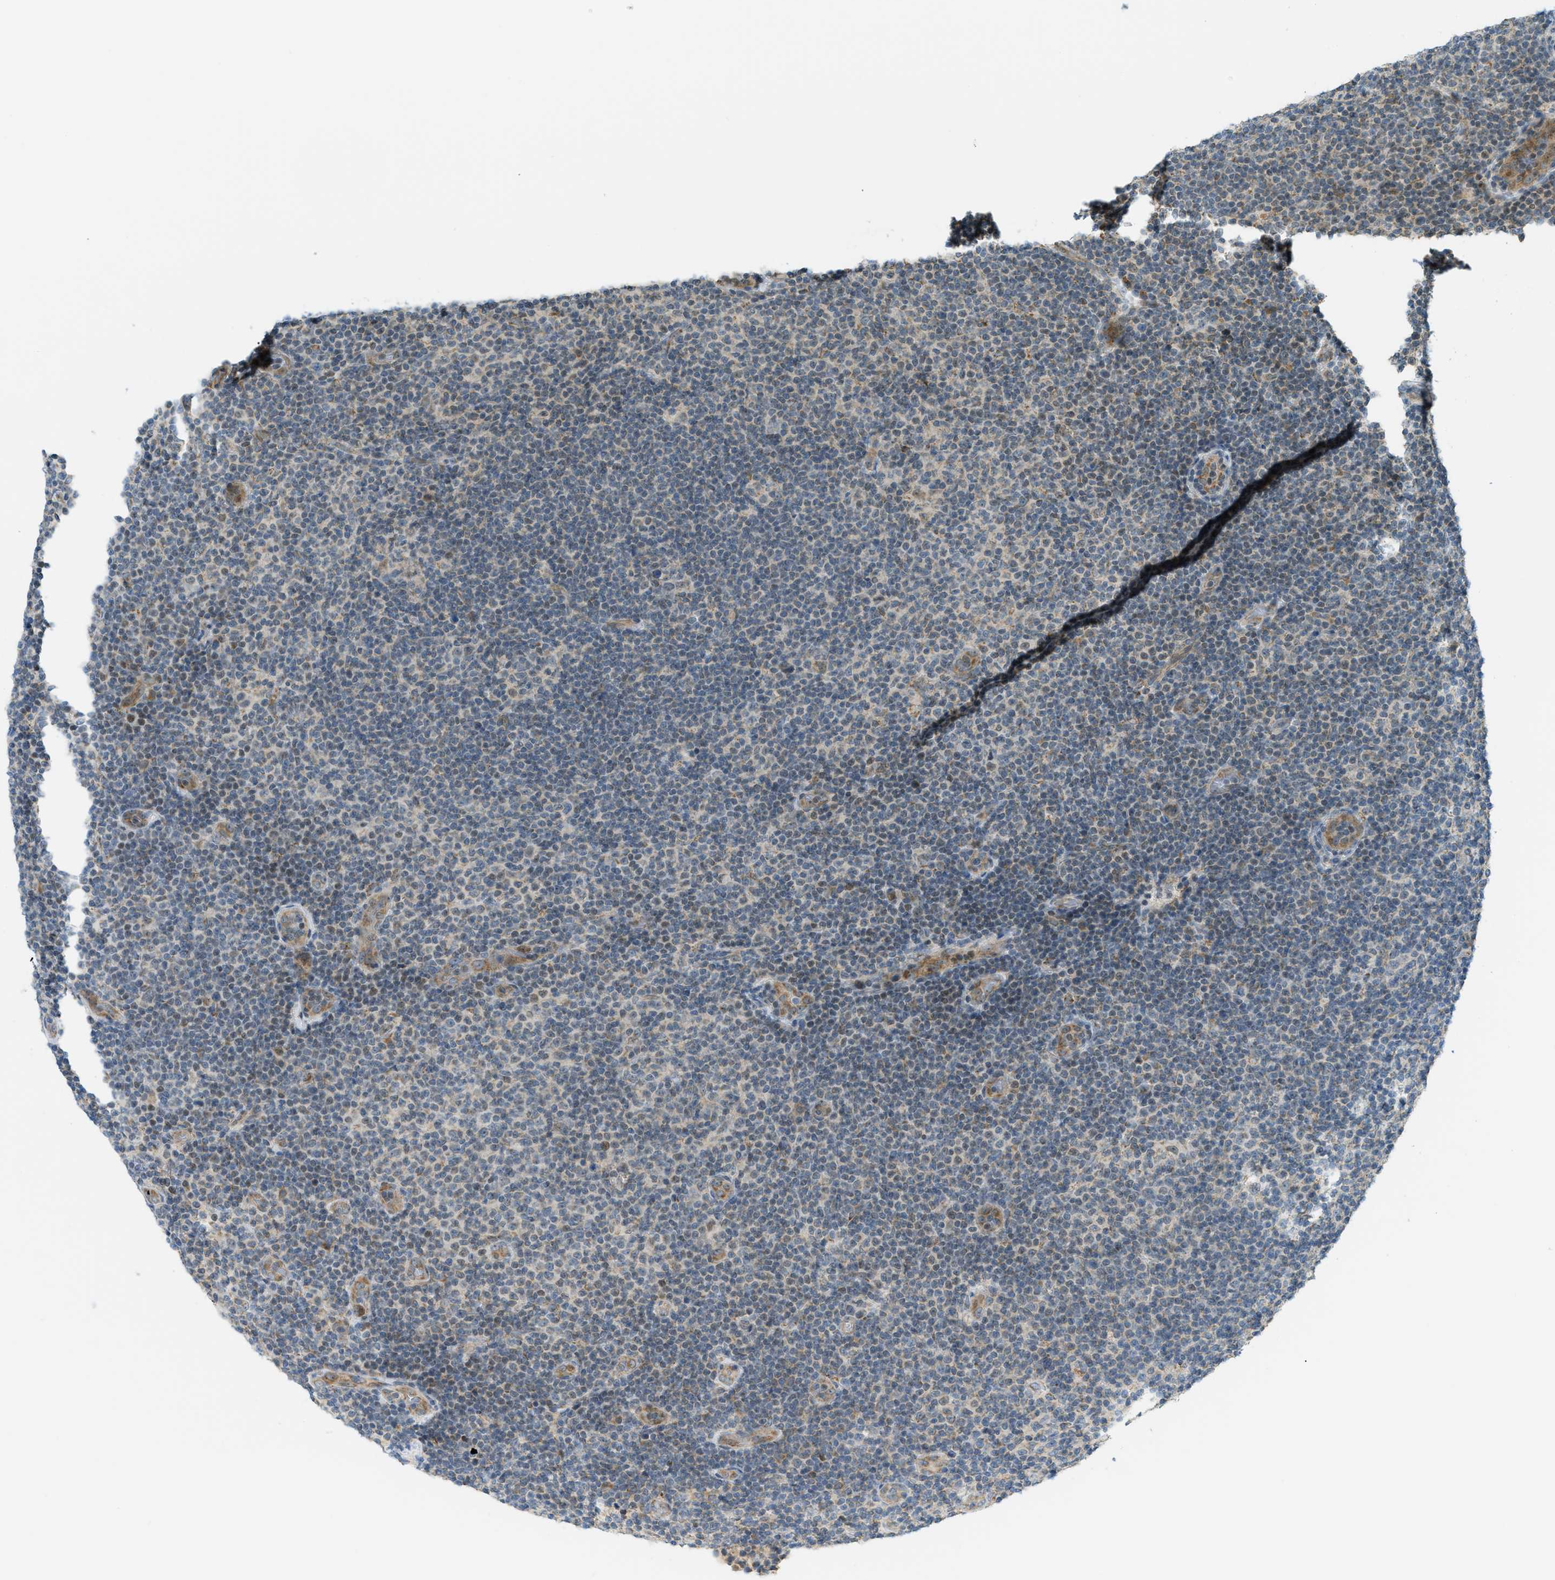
{"staining": {"intensity": "weak", "quantity": "25%-75%", "location": "cytoplasmic/membranous,nuclear"}, "tissue": "lymphoma", "cell_type": "Tumor cells", "image_type": "cancer", "snomed": [{"axis": "morphology", "description": "Malignant lymphoma, non-Hodgkin's type, Low grade"}, {"axis": "topography", "description": "Lymph node"}], "caption": "The immunohistochemical stain labels weak cytoplasmic/membranous and nuclear positivity in tumor cells of lymphoma tissue.", "gene": "CCDC186", "patient": {"sex": "male", "age": 83}}